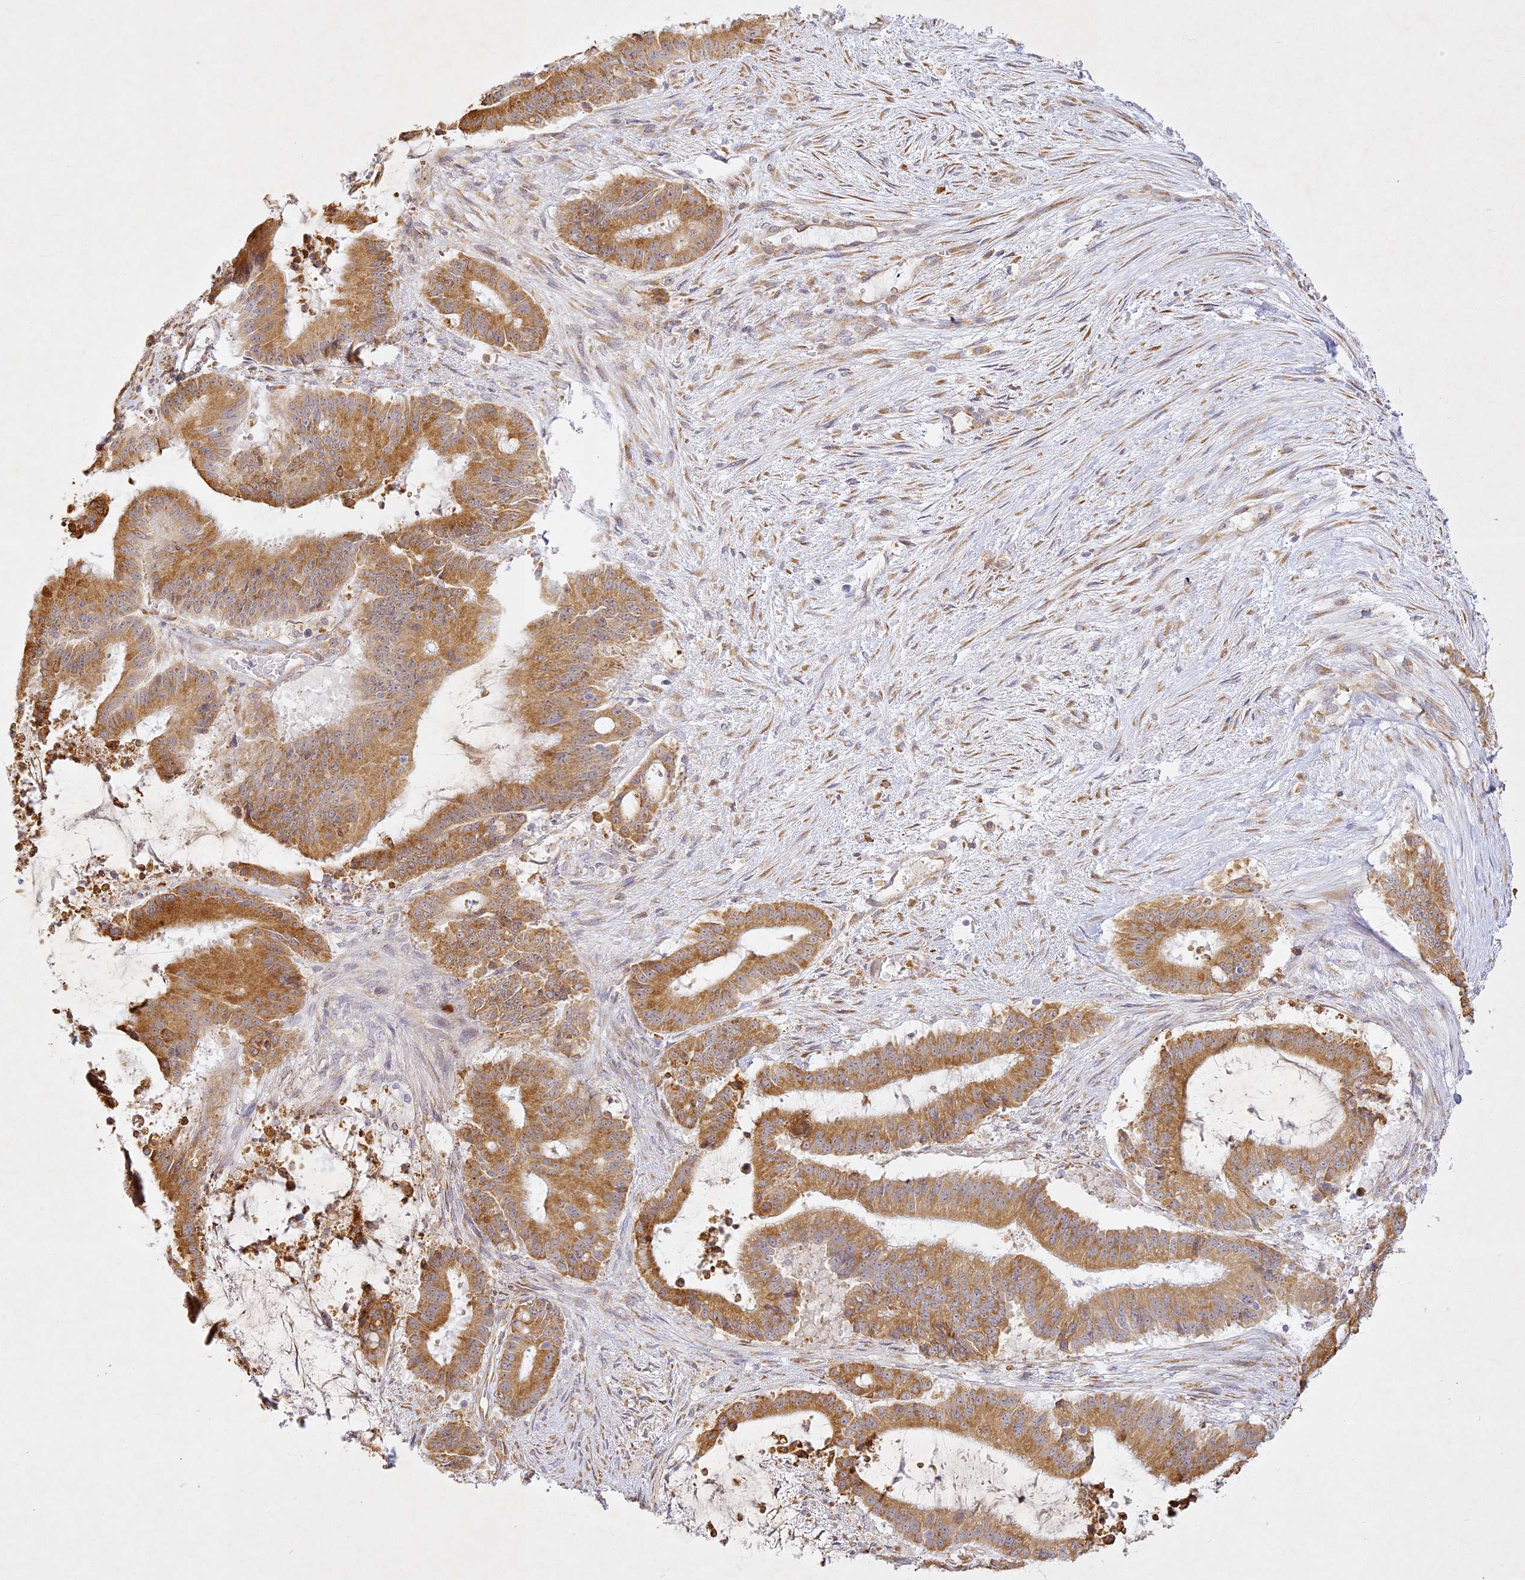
{"staining": {"intensity": "moderate", "quantity": ">75%", "location": "cytoplasmic/membranous"}, "tissue": "liver cancer", "cell_type": "Tumor cells", "image_type": "cancer", "snomed": [{"axis": "morphology", "description": "Normal tissue, NOS"}, {"axis": "morphology", "description": "Cholangiocarcinoma"}, {"axis": "topography", "description": "Liver"}, {"axis": "topography", "description": "Peripheral nerve tissue"}], "caption": "Tumor cells exhibit medium levels of moderate cytoplasmic/membranous positivity in approximately >75% of cells in human liver cholangiocarcinoma. (DAB (3,3'-diaminobenzidine) = brown stain, brightfield microscopy at high magnification).", "gene": "SLC30A5", "patient": {"sex": "female", "age": 73}}